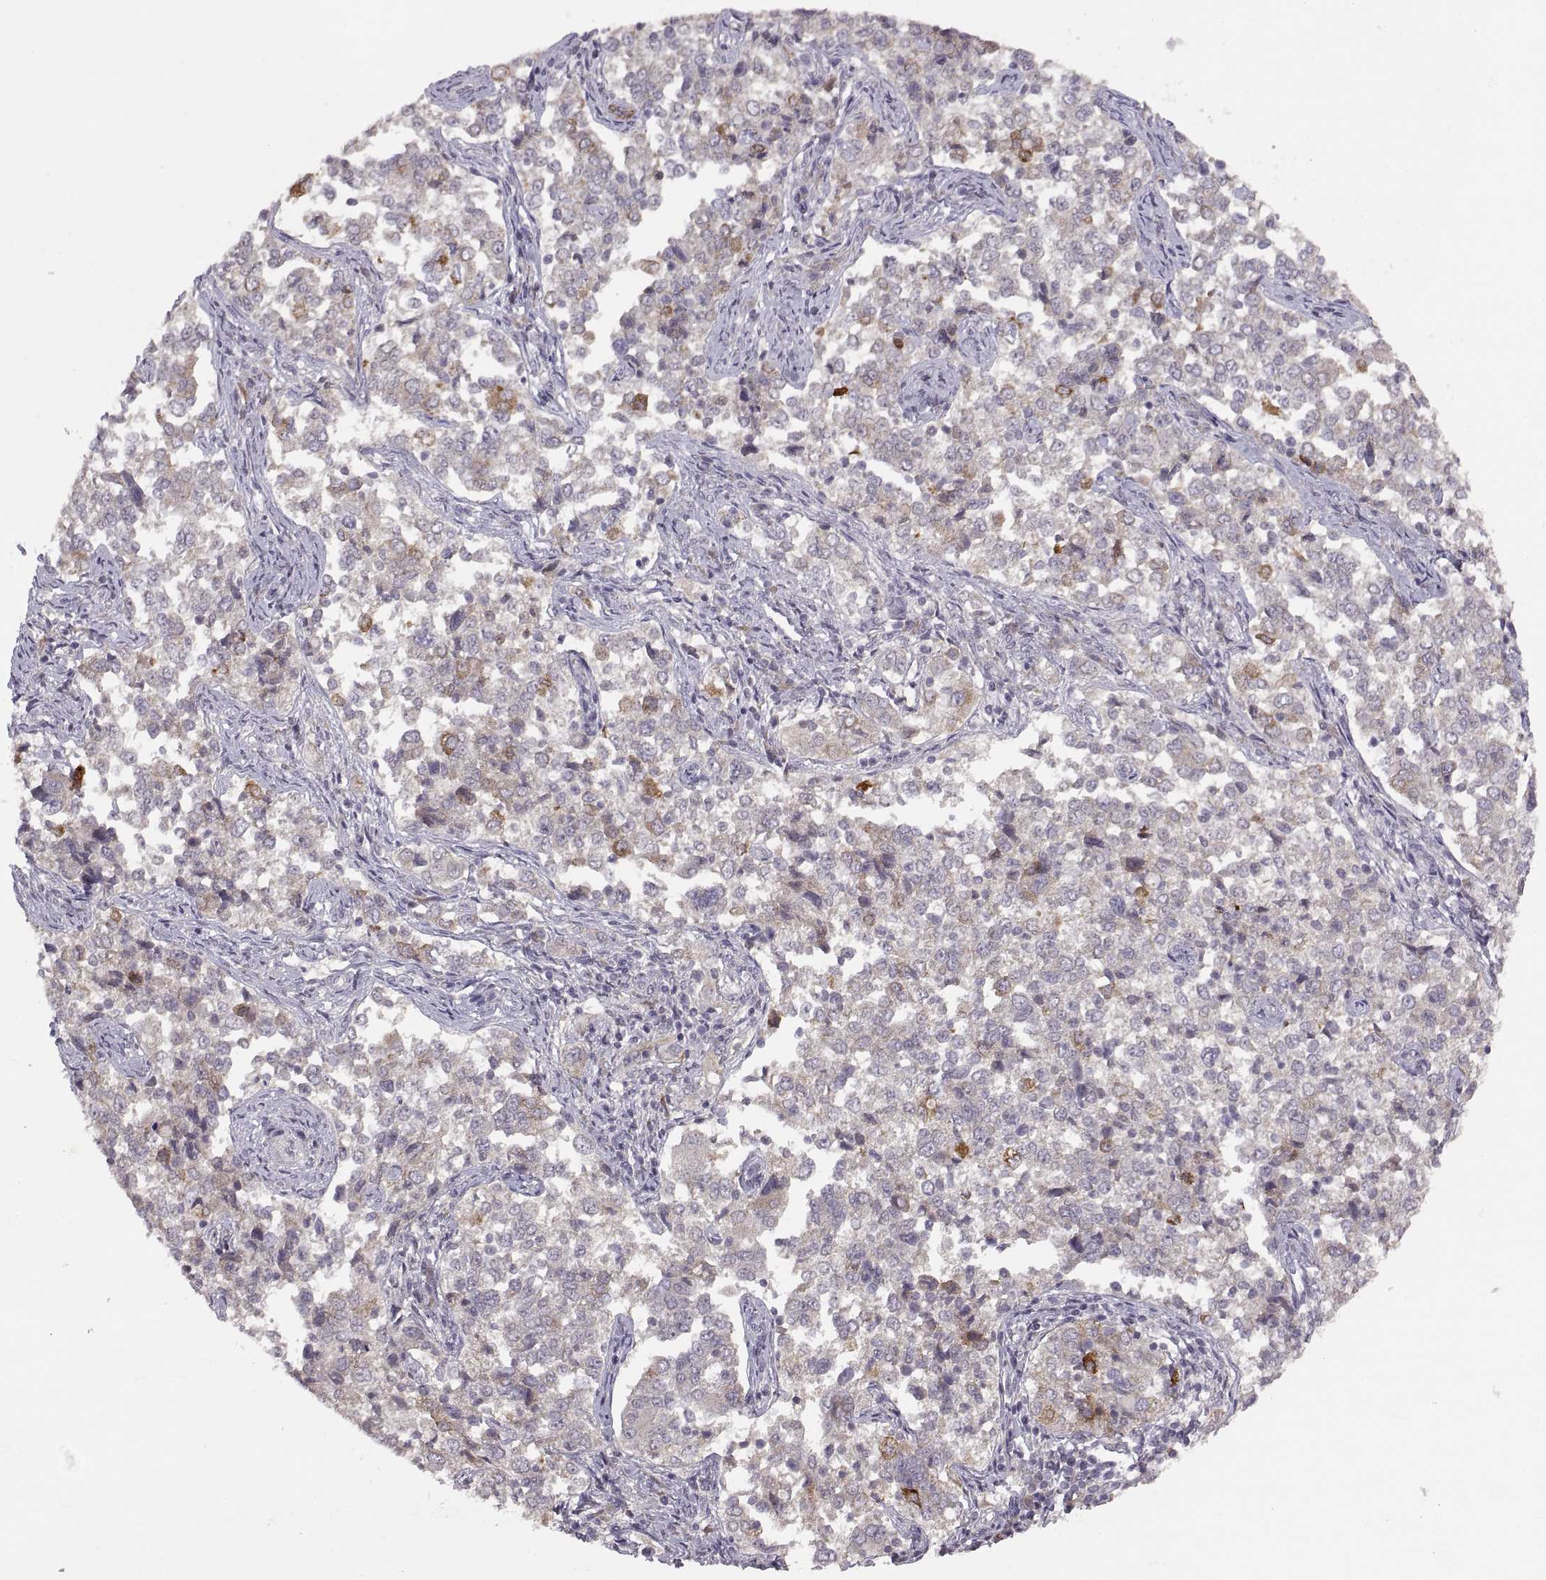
{"staining": {"intensity": "strong", "quantity": "<25%", "location": "cytoplasmic/membranous"}, "tissue": "endometrial cancer", "cell_type": "Tumor cells", "image_type": "cancer", "snomed": [{"axis": "morphology", "description": "Adenocarcinoma, NOS"}, {"axis": "topography", "description": "Endometrium"}], "caption": "Immunohistochemical staining of human endometrial adenocarcinoma demonstrates strong cytoplasmic/membranous protein staining in approximately <25% of tumor cells. The protein is shown in brown color, while the nuclei are stained blue.", "gene": "HMGCR", "patient": {"sex": "female", "age": 43}}